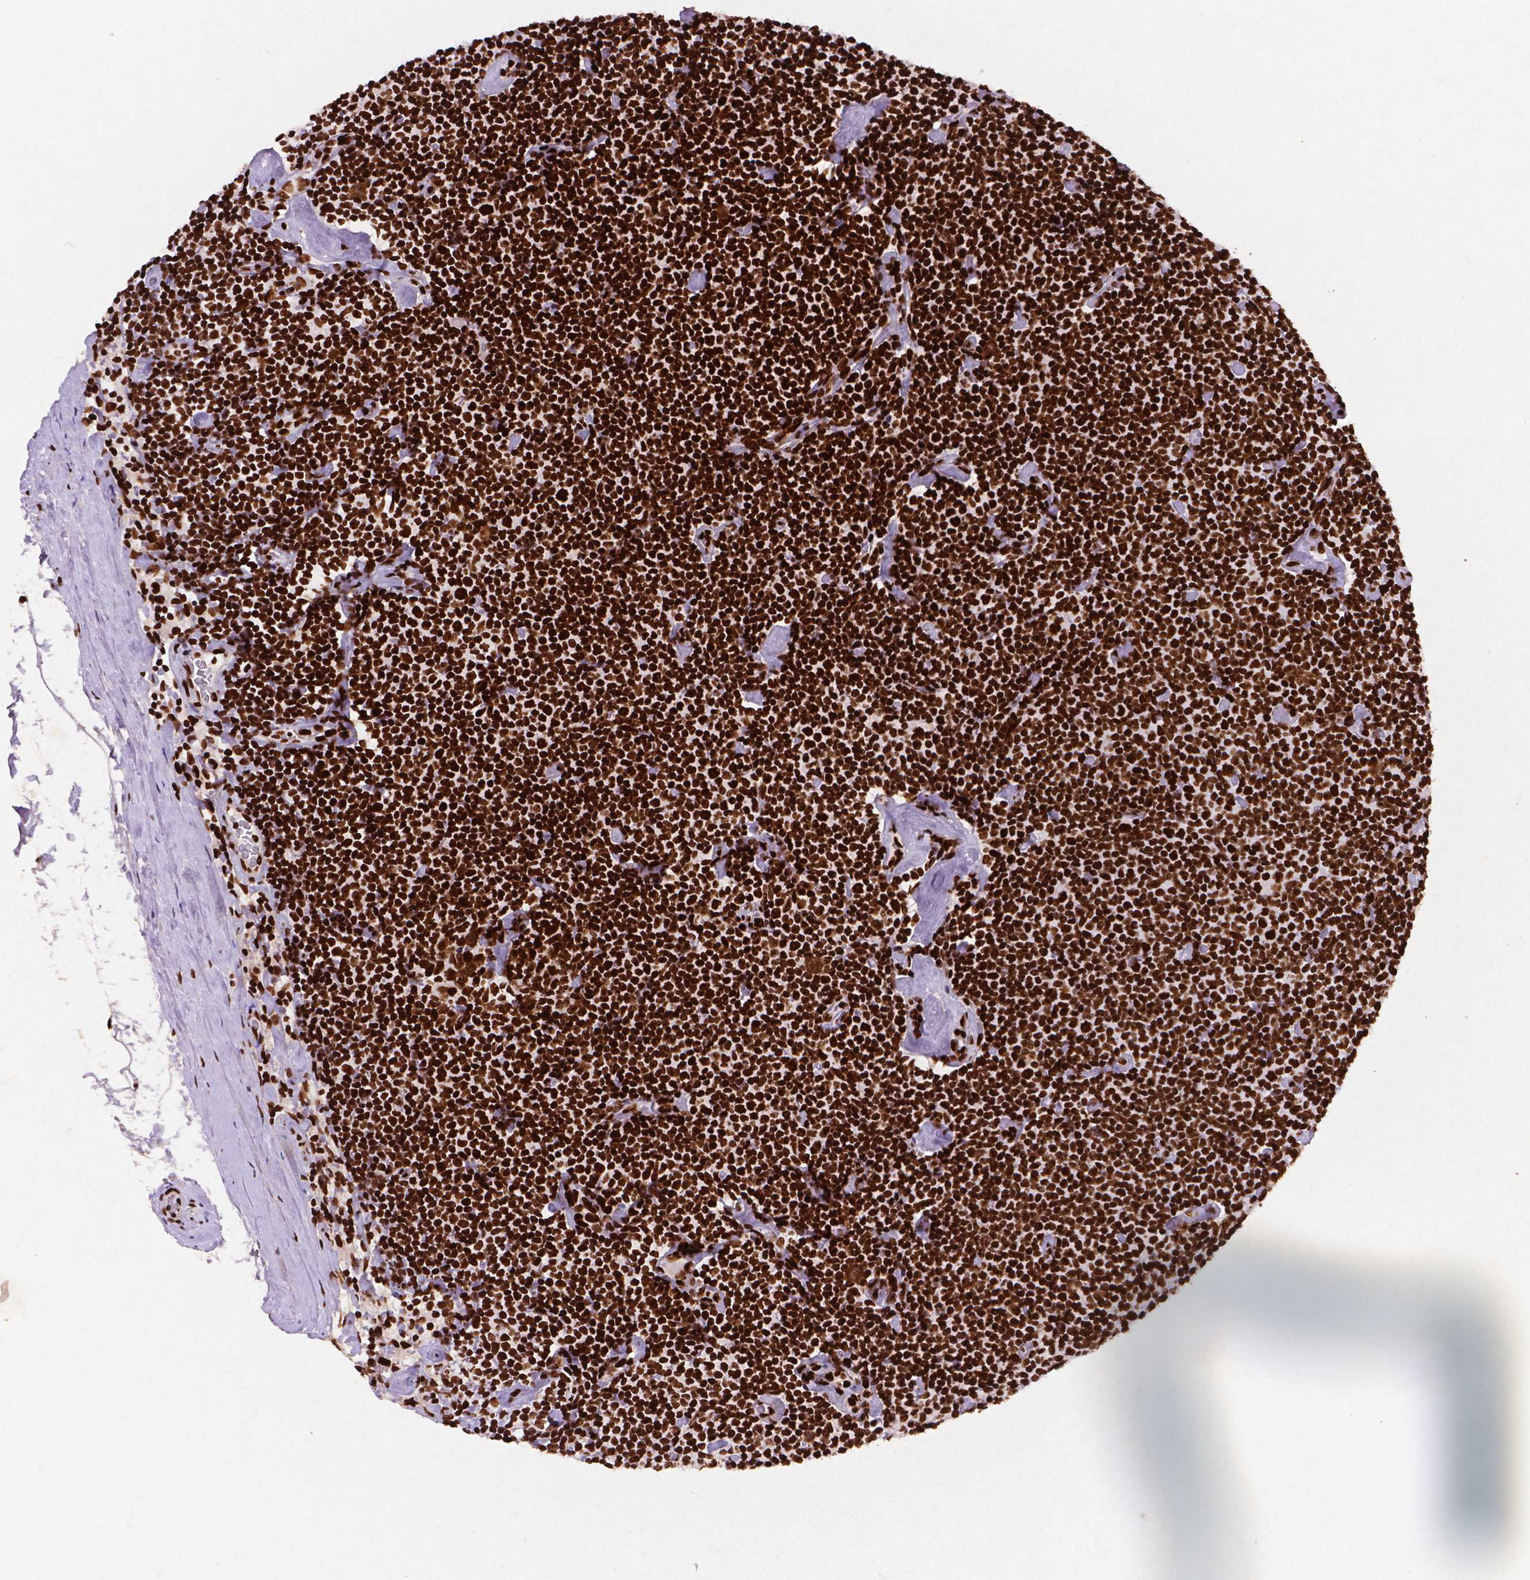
{"staining": {"intensity": "strong", "quantity": ">75%", "location": "nuclear"}, "tissue": "lymphoma", "cell_type": "Tumor cells", "image_type": "cancer", "snomed": [{"axis": "morphology", "description": "Malignant lymphoma, non-Hodgkin's type, Low grade"}, {"axis": "topography", "description": "Lymph node"}], "caption": "Immunohistochemistry (DAB) staining of malignant lymphoma, non-Hodgkin's type (low-grade) shows strong nuclear protein positivity in about >75% of tumor cells.", "gene": "CITED2", "patient": {"sex": "male", "age": 81}}